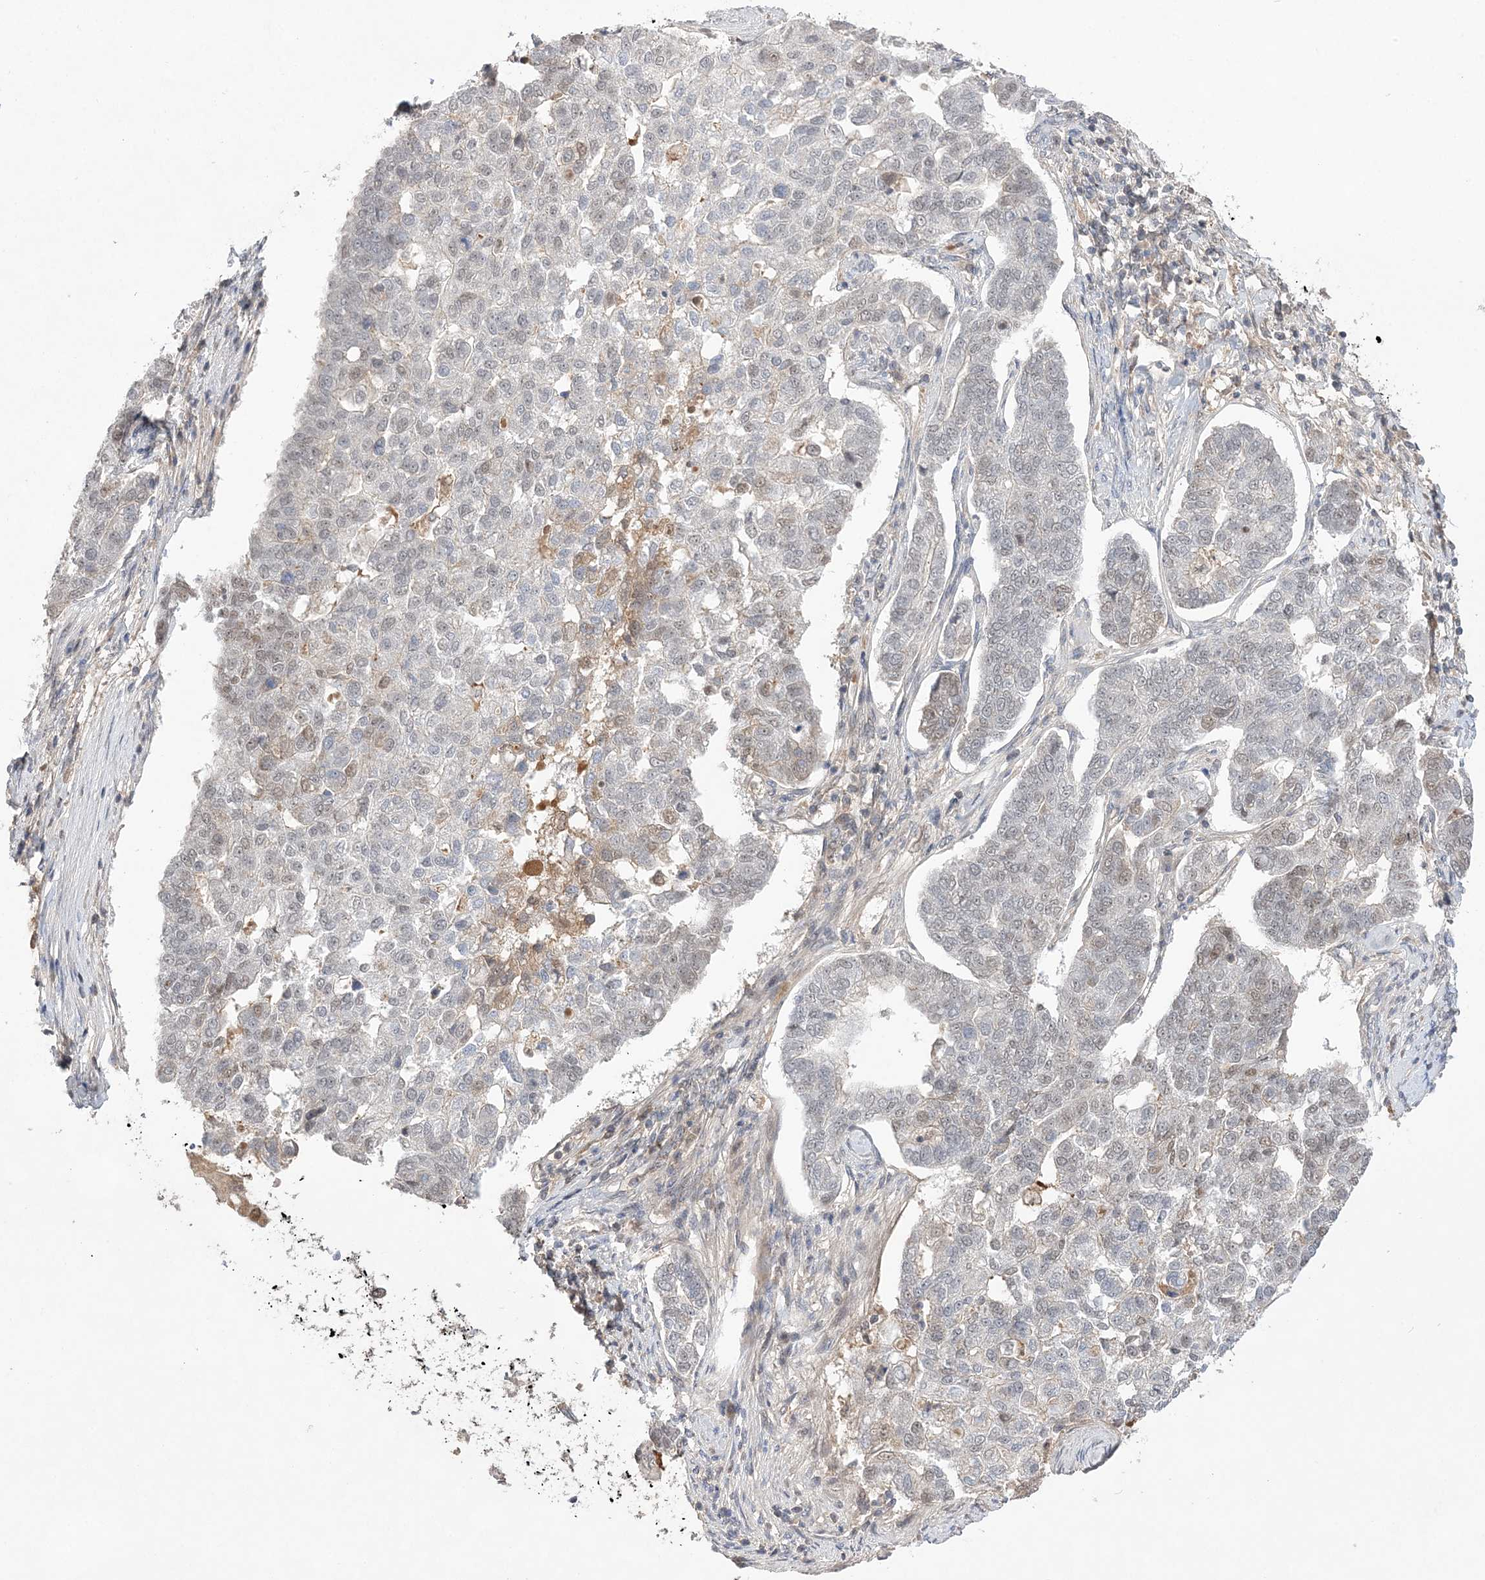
{"staining": {"intensity": "weak", "quantity": "<25%", "location": "nuclear"}, "tissue": "pancreatic cancer", "cell_type": "Tumor cells", "image_type": "cancer", "snomed": [{"axis": "morphology", "description": "Adenocarcinoma, NOS"}, {"axis": "topography", "description": "Pancreas"}], "caption": "Pancreatic cancer was stained to show a protein in brown. There is no significant staining in tumor cells. (Stains: DAB immunohistochemistry with hematoxylin counter stain, Microscopy: brightfield microscopy at high magnification).", "gene": "TMEM132B", "patient": {"sex": "female", "age": 61}}